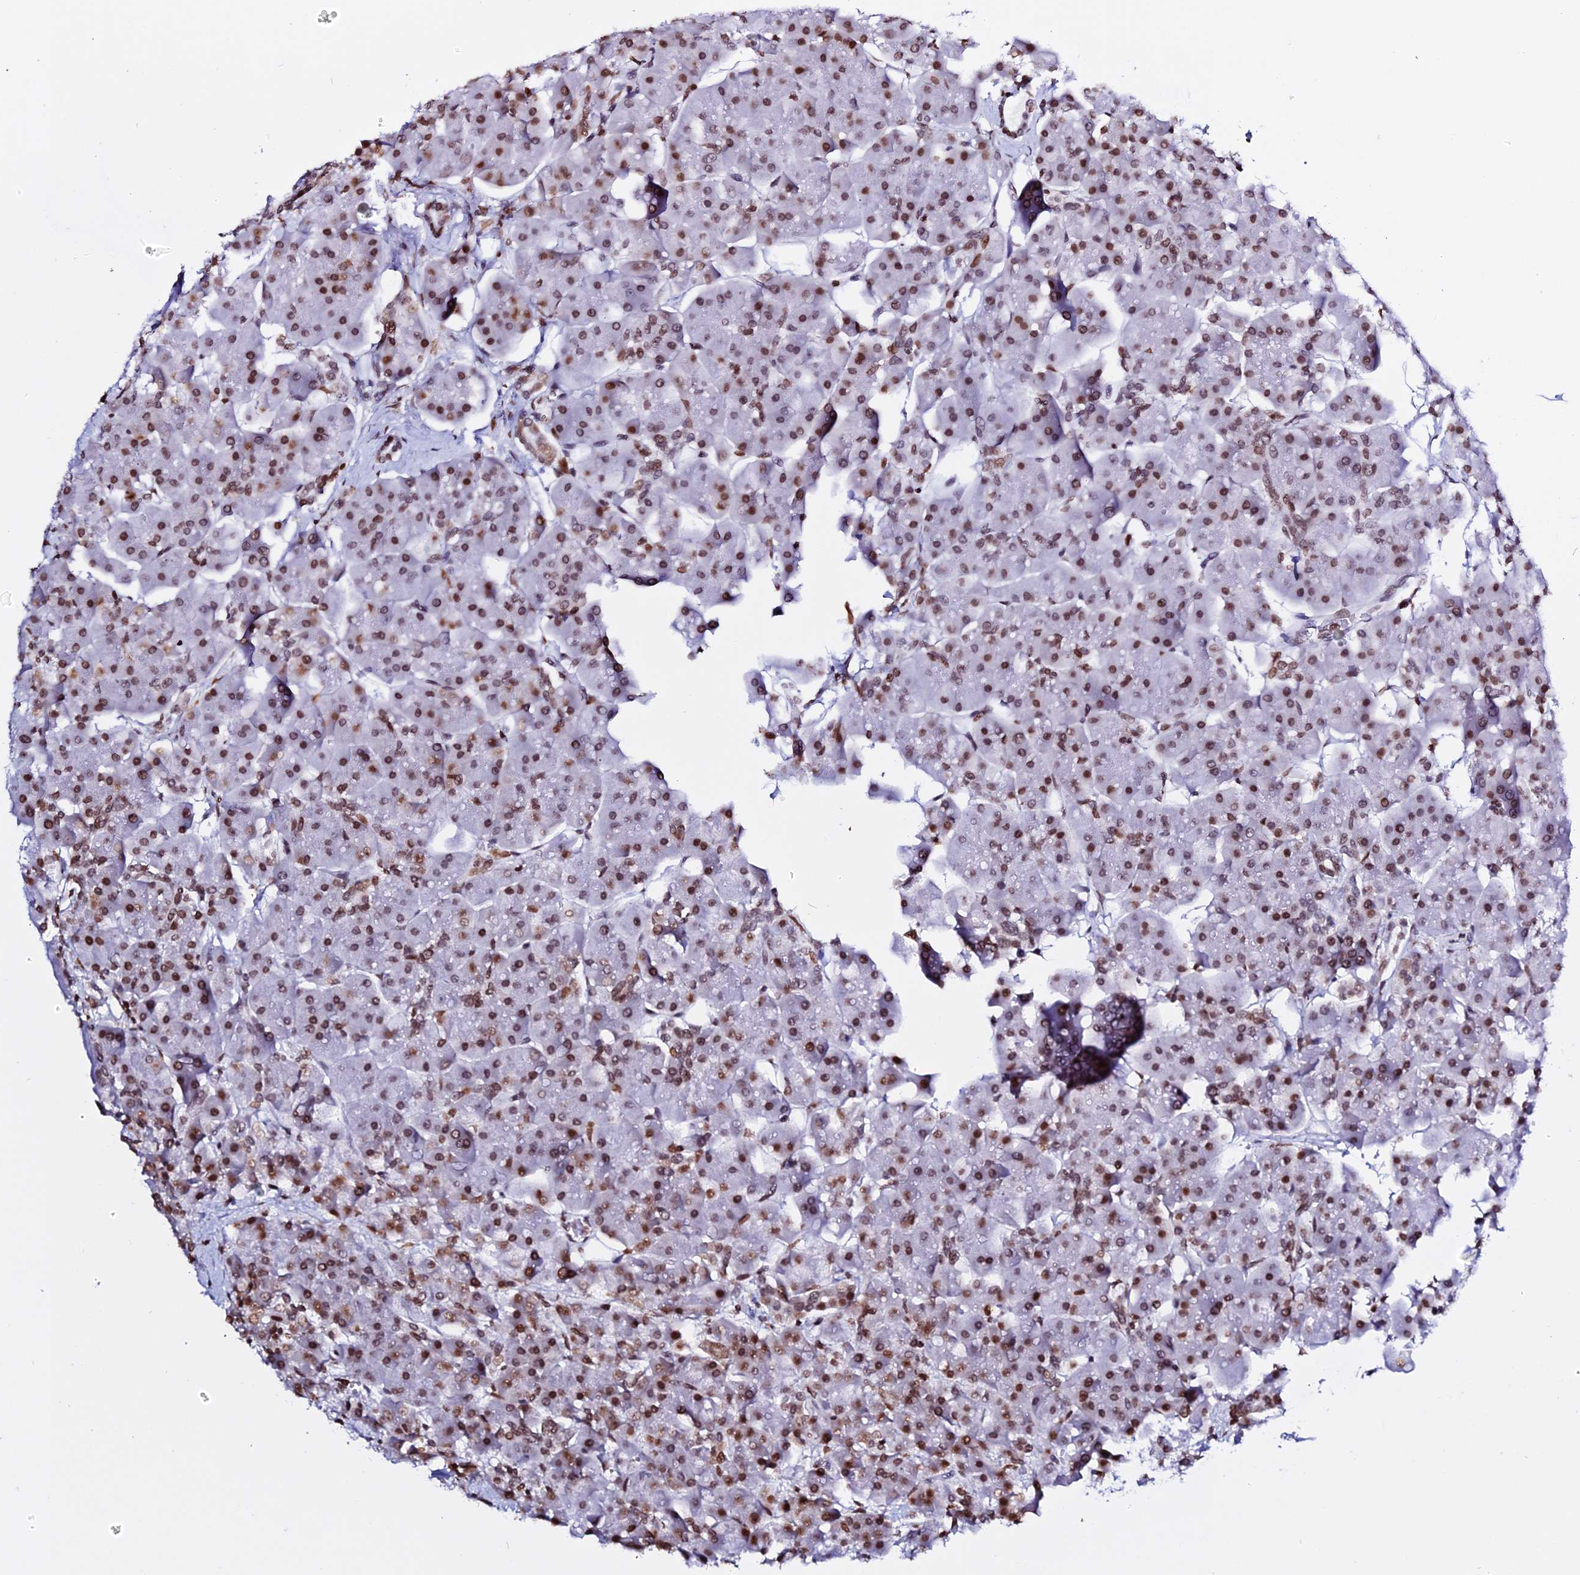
{"staining": {"intensity": "strong", "quantity": ">75%", "location": "nuclear"}, "tissue": "pancreas", "cell_type": "Exocrine glandular cells", "image_type": "normal", "snomed": [{"axis": "morphology", "description": "Normal tissue, NOS"}, {"axis": "topography", "description": "Pancreas"}], "caption": "Exocrine glandular cells exhibit strong nuclear positivity in approximately >75% of cells in normal pancreas. The protein of interest is shown in brown color, while the nuclei are stained blue.", "gene": "ENSG00000282988", "patient": {"sex": "male", "age": 66}}